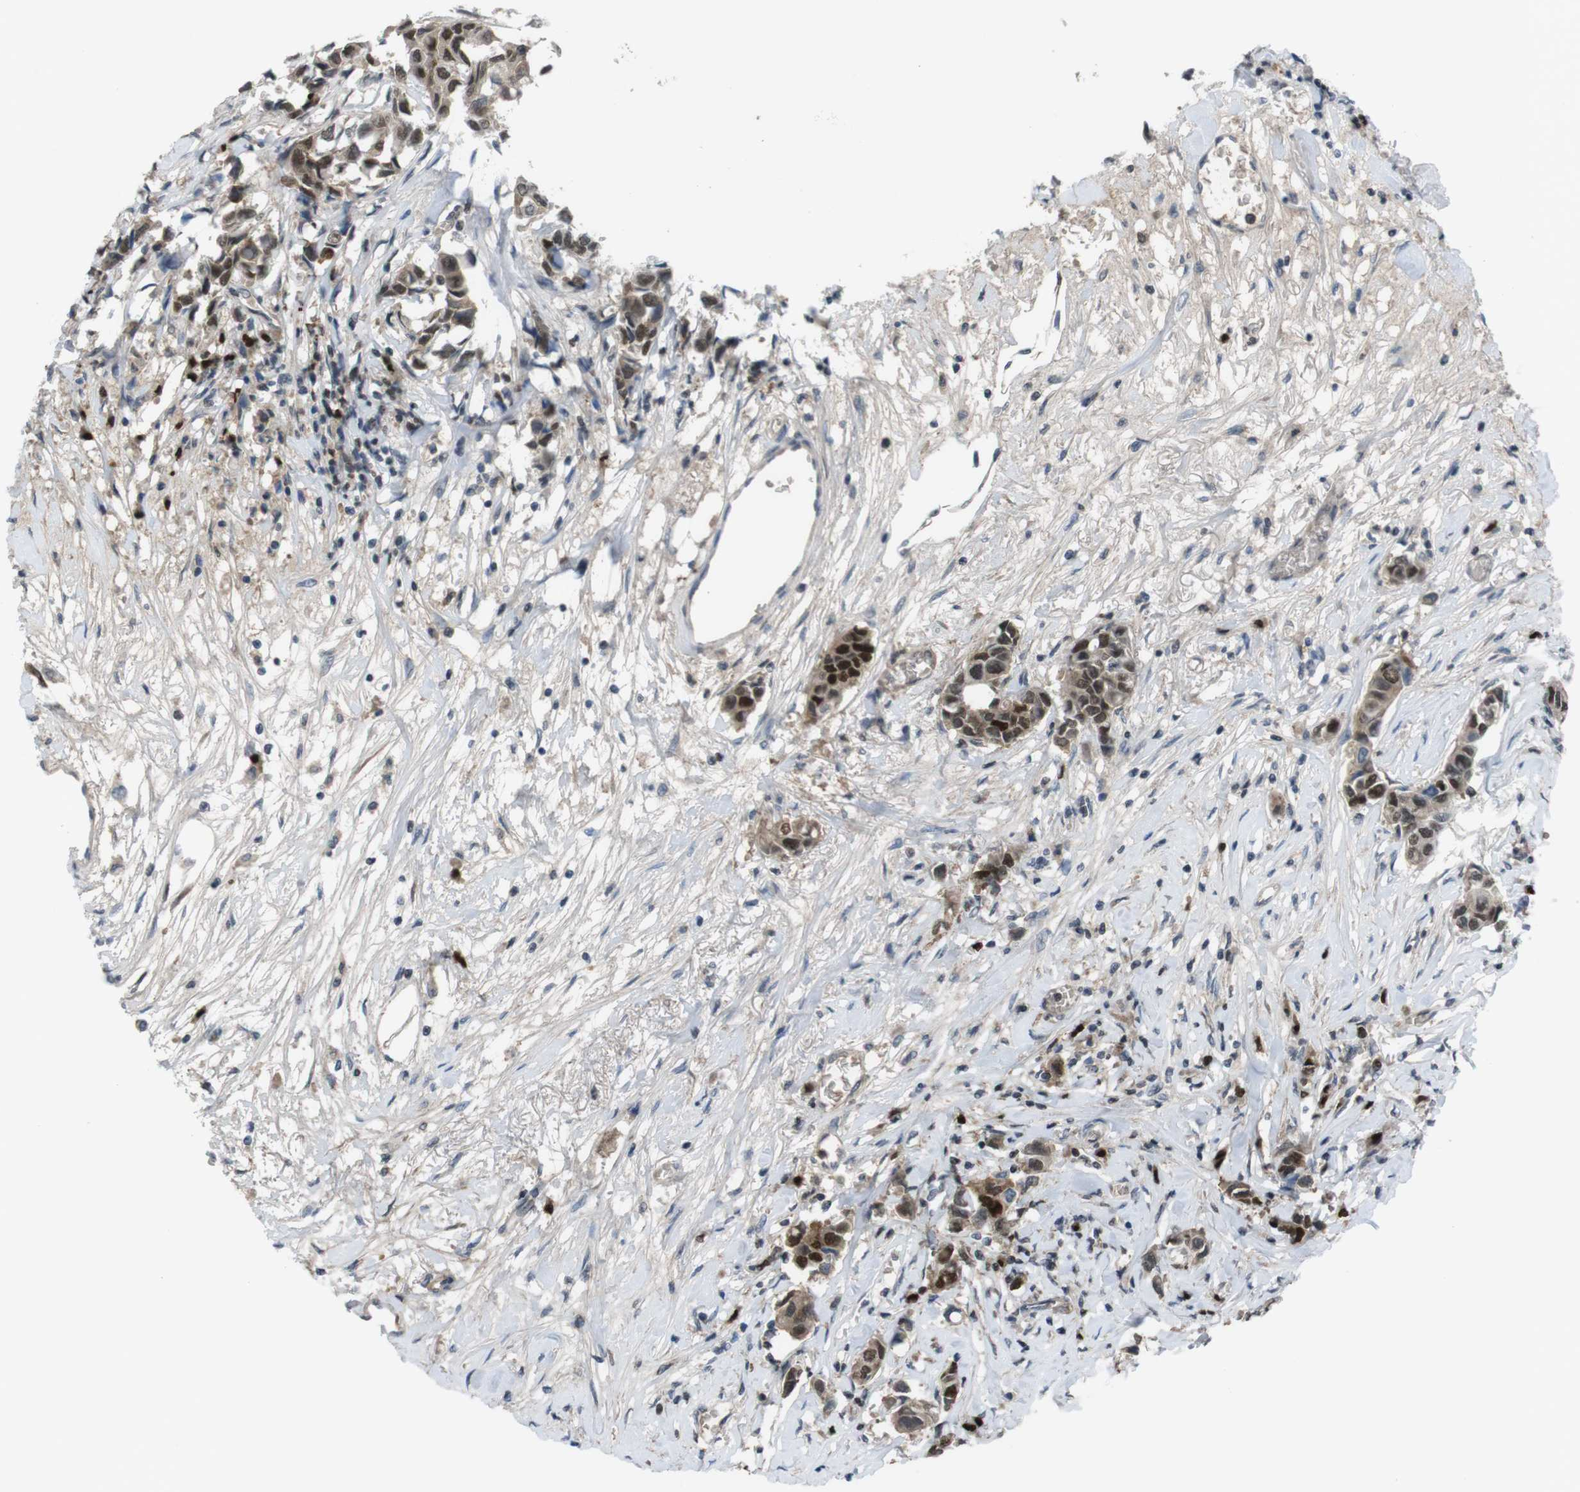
{"staining": {"intensity": "strong", "quantity": ">75%", "location": "nuclear"}, "tissue": "breast cancer", "cell_type": "Tumor cells", "image_type": "cancer", "snomed": [{"axis": "morphology", "description": "Duct carcinoma"}, {"axis": "topography", "description": "Breast"}], "caption": "Breast invasive ductal carcinoma tissue exhibits strong nuclear staining in approximately >75% of tumor cells, visualized by immunohistochemistry.", "gene": "SUB1", "patient": {"sex": "female", "age": 80}}